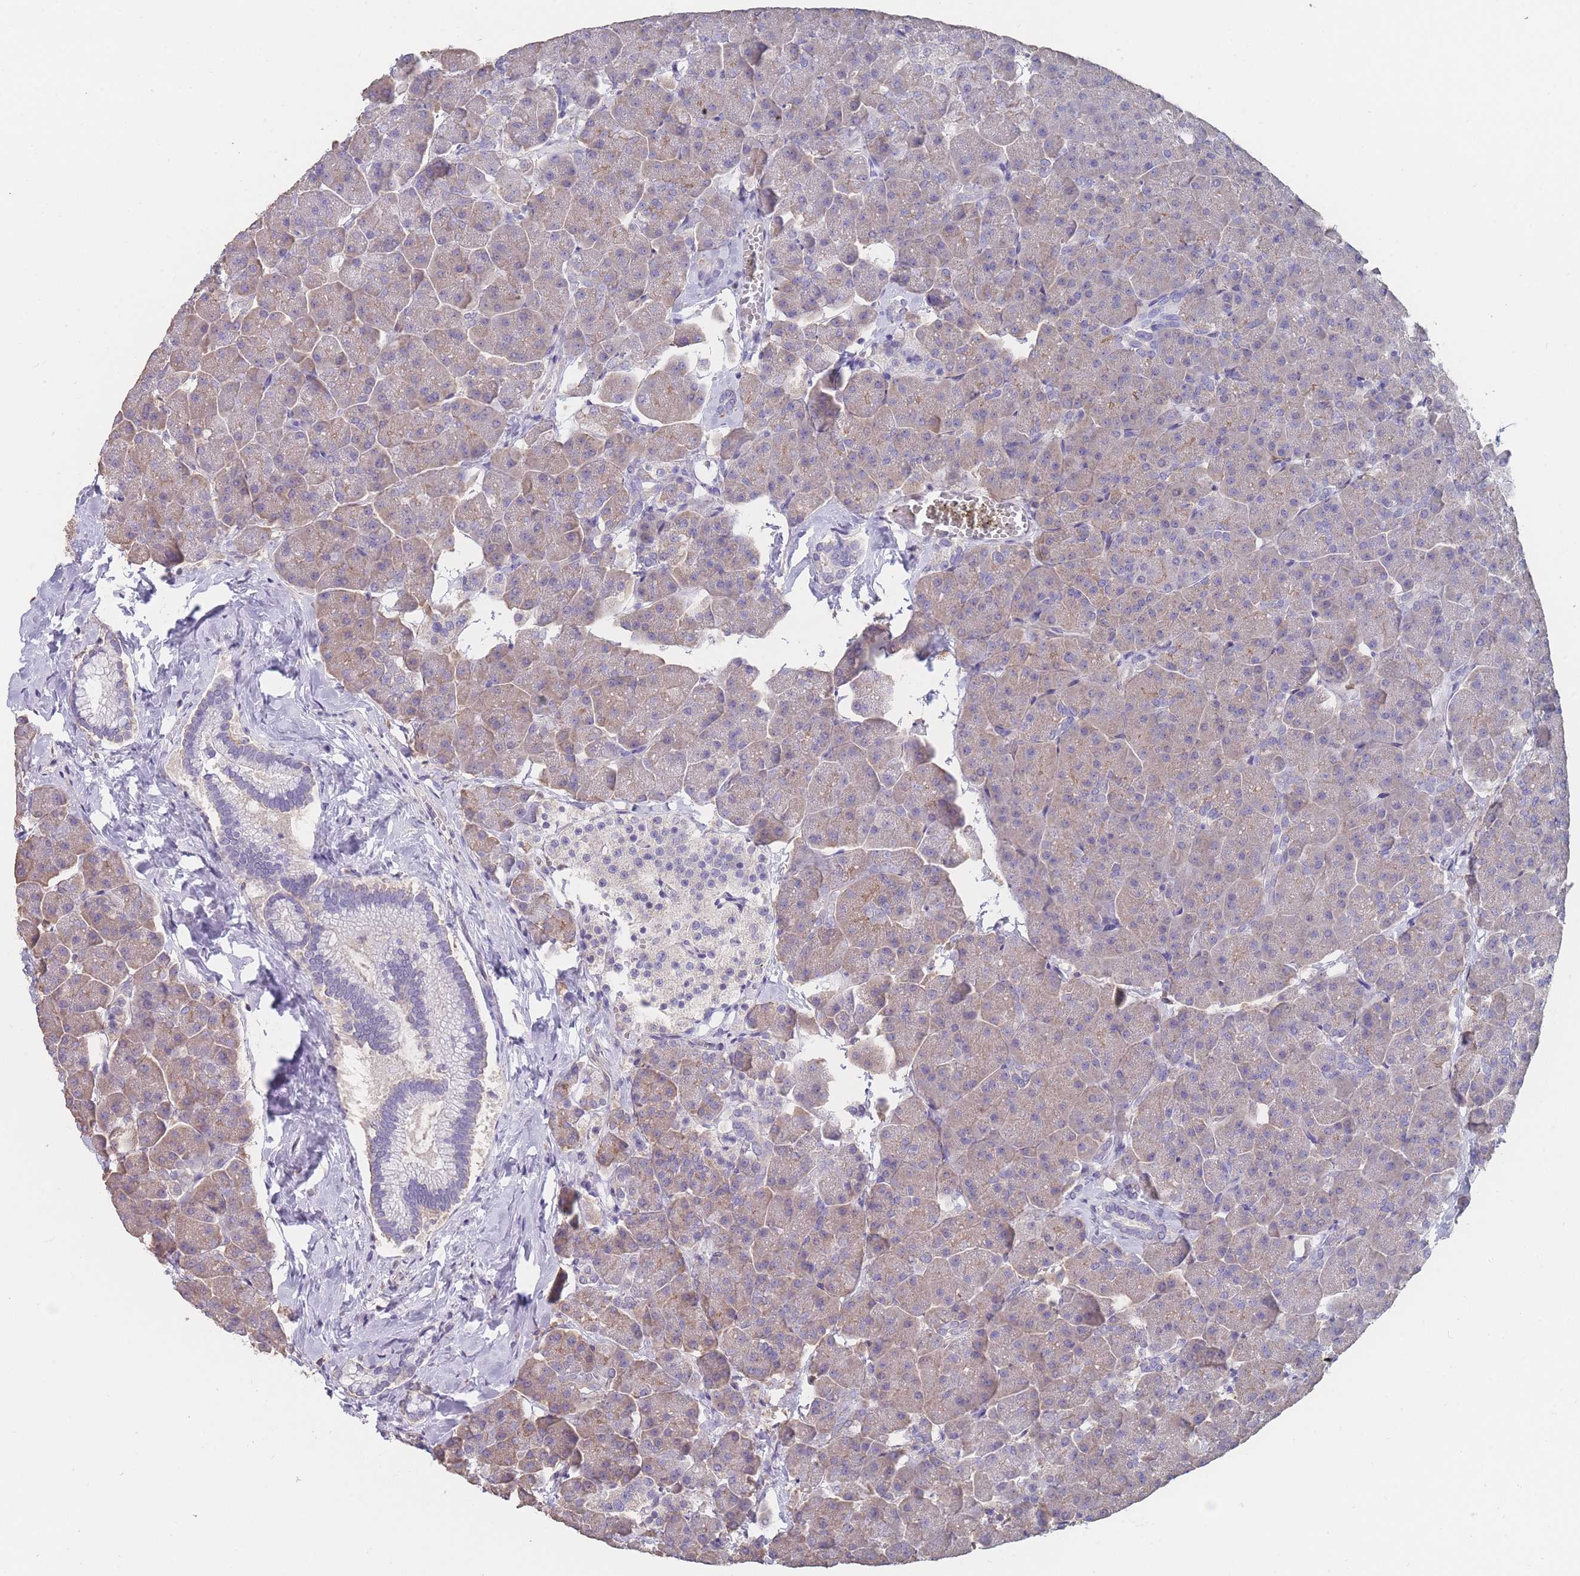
{"staining": {"intensity": "weak", "quantity": "25%-75%", "location": "cytoplasmic/membranous"}, "tissue": "pancreas", "cell_type": "Exocrine glandular cells", "image_type": "normal", "snomed": [{"axis": "morphology", "description": "Normal tissue, NOS"}, {"axis": "topography", "description": "Pancreas"}, {"axis": "topography", "description": "Peripheral nerve tissue"}], "caption": "Protein expression analysis of benign pancreas displays weak cytoplasmic/membranous positivity in about 25%-75% of exocrine glandular cells.", "gene": "CLEC12A", "patient": {"sex": "male", "age": 54}}